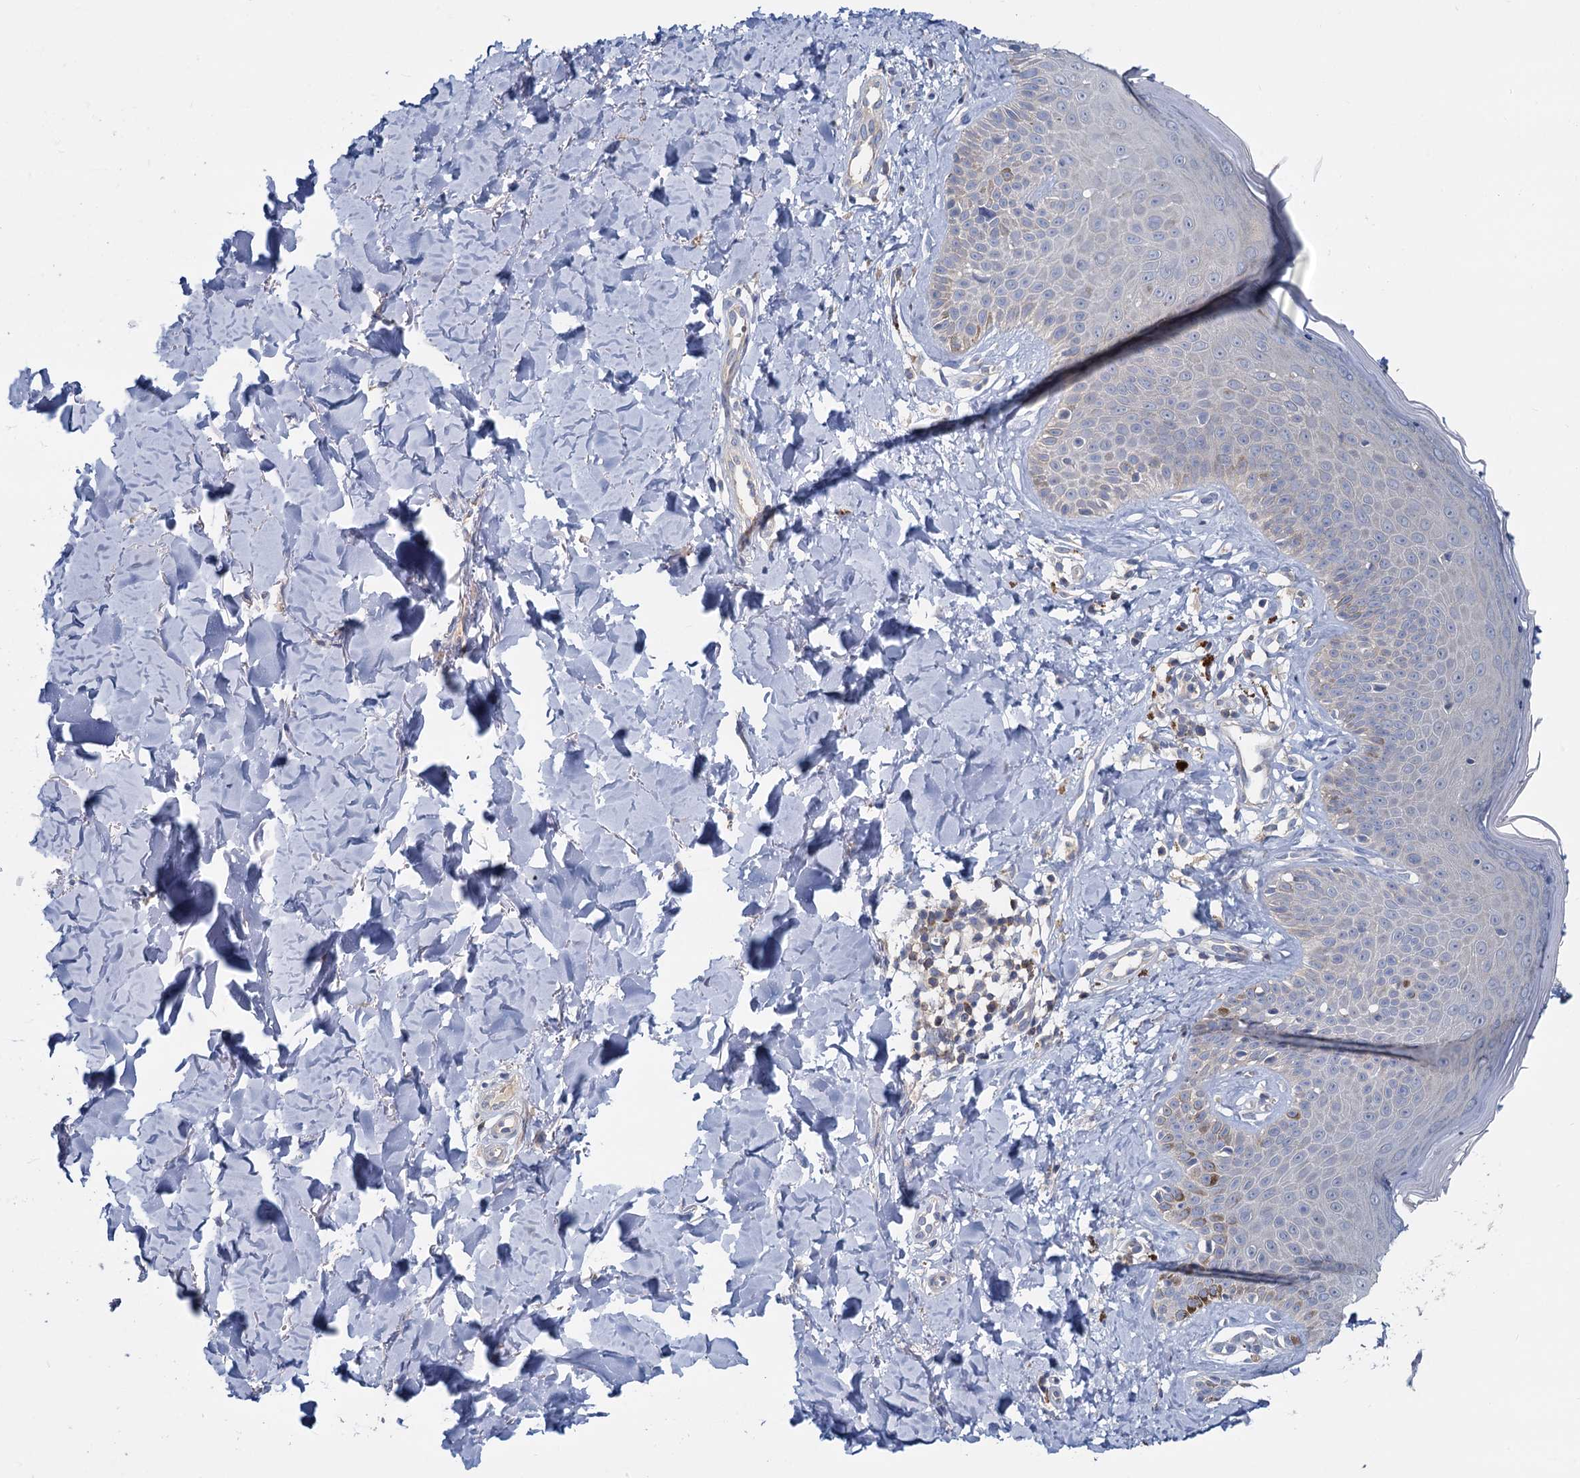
{"staining": {"intensity": "negative", "quantity": "none", "location": "none"}, "tissue": "skin", "cell_type": "Fibroblasts", "image_type": "normal", "snomed": [{"axis": "morphology", "description": "Normal tissue, NOS"}, {"axis": "topography", "description": "Skin"}], "caption": "The image exhibits no staining of fibroblasts in normal skin. (DAB (3,3'-diaminobenzidine) immunohistochemistry (IHC) with hematoxylin counter stain).", "gene": "ACSM3", "patient": {"sex": "male", "age": 52}}